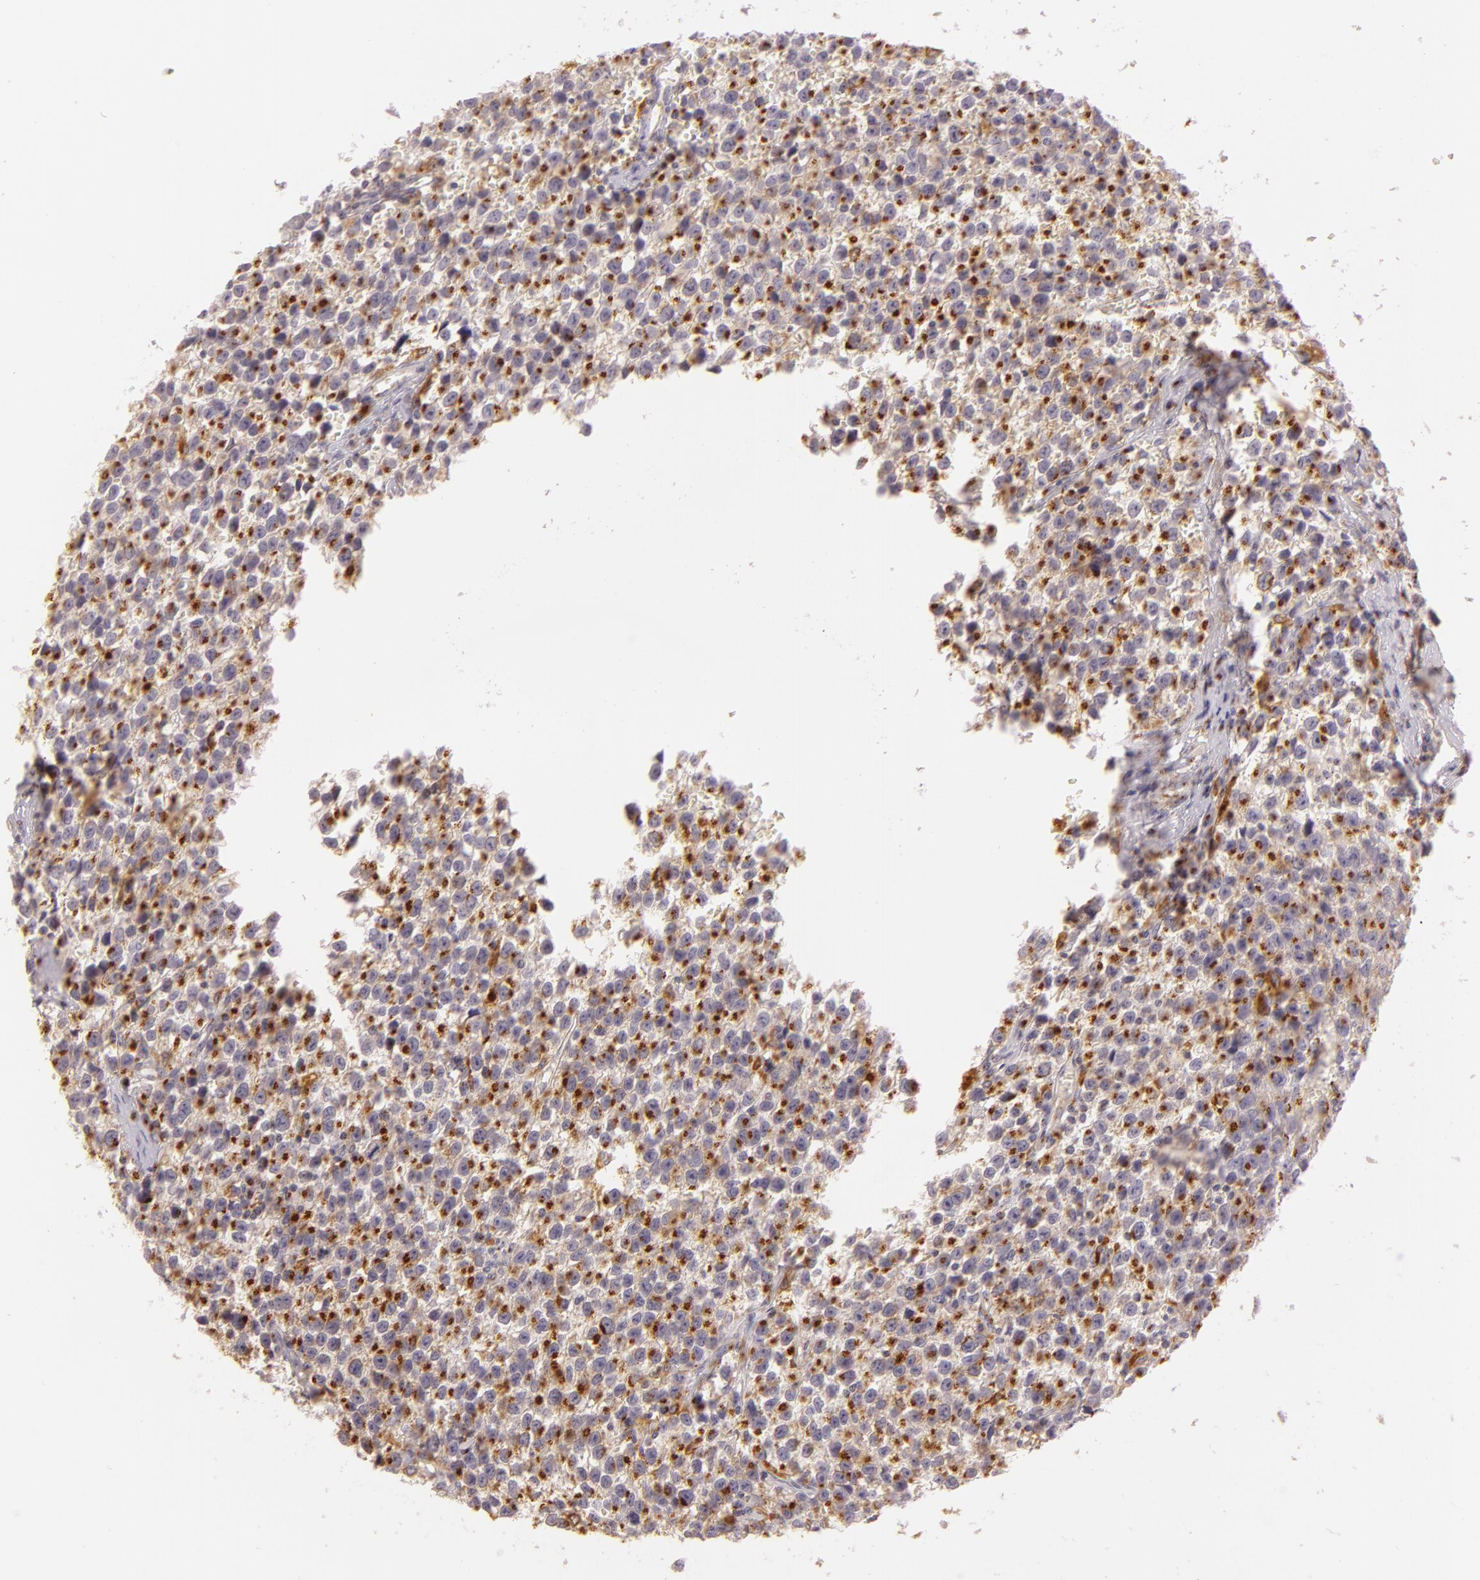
{"staining": {"intensity": "weak", "quantity": ">75%", "location": "cytoplasmic/membranous"}, "tissue": "testis cancer", "cell_type": "Tumor cells", "image_type": "cancer", "snomed": [{"axis": "morphology", "description": "Seminoma, NOS"}, {"axis": "topography", "description": "Testis"}], "caption": "Human testis cancer (seminoma) stained for a protein (brown) demonstrates weak cytoplasmic/membranous positive expression in approximately >75% of tumor cells.", "gene": "LGMN", "patient": {"sex": "male", "age": 35}}